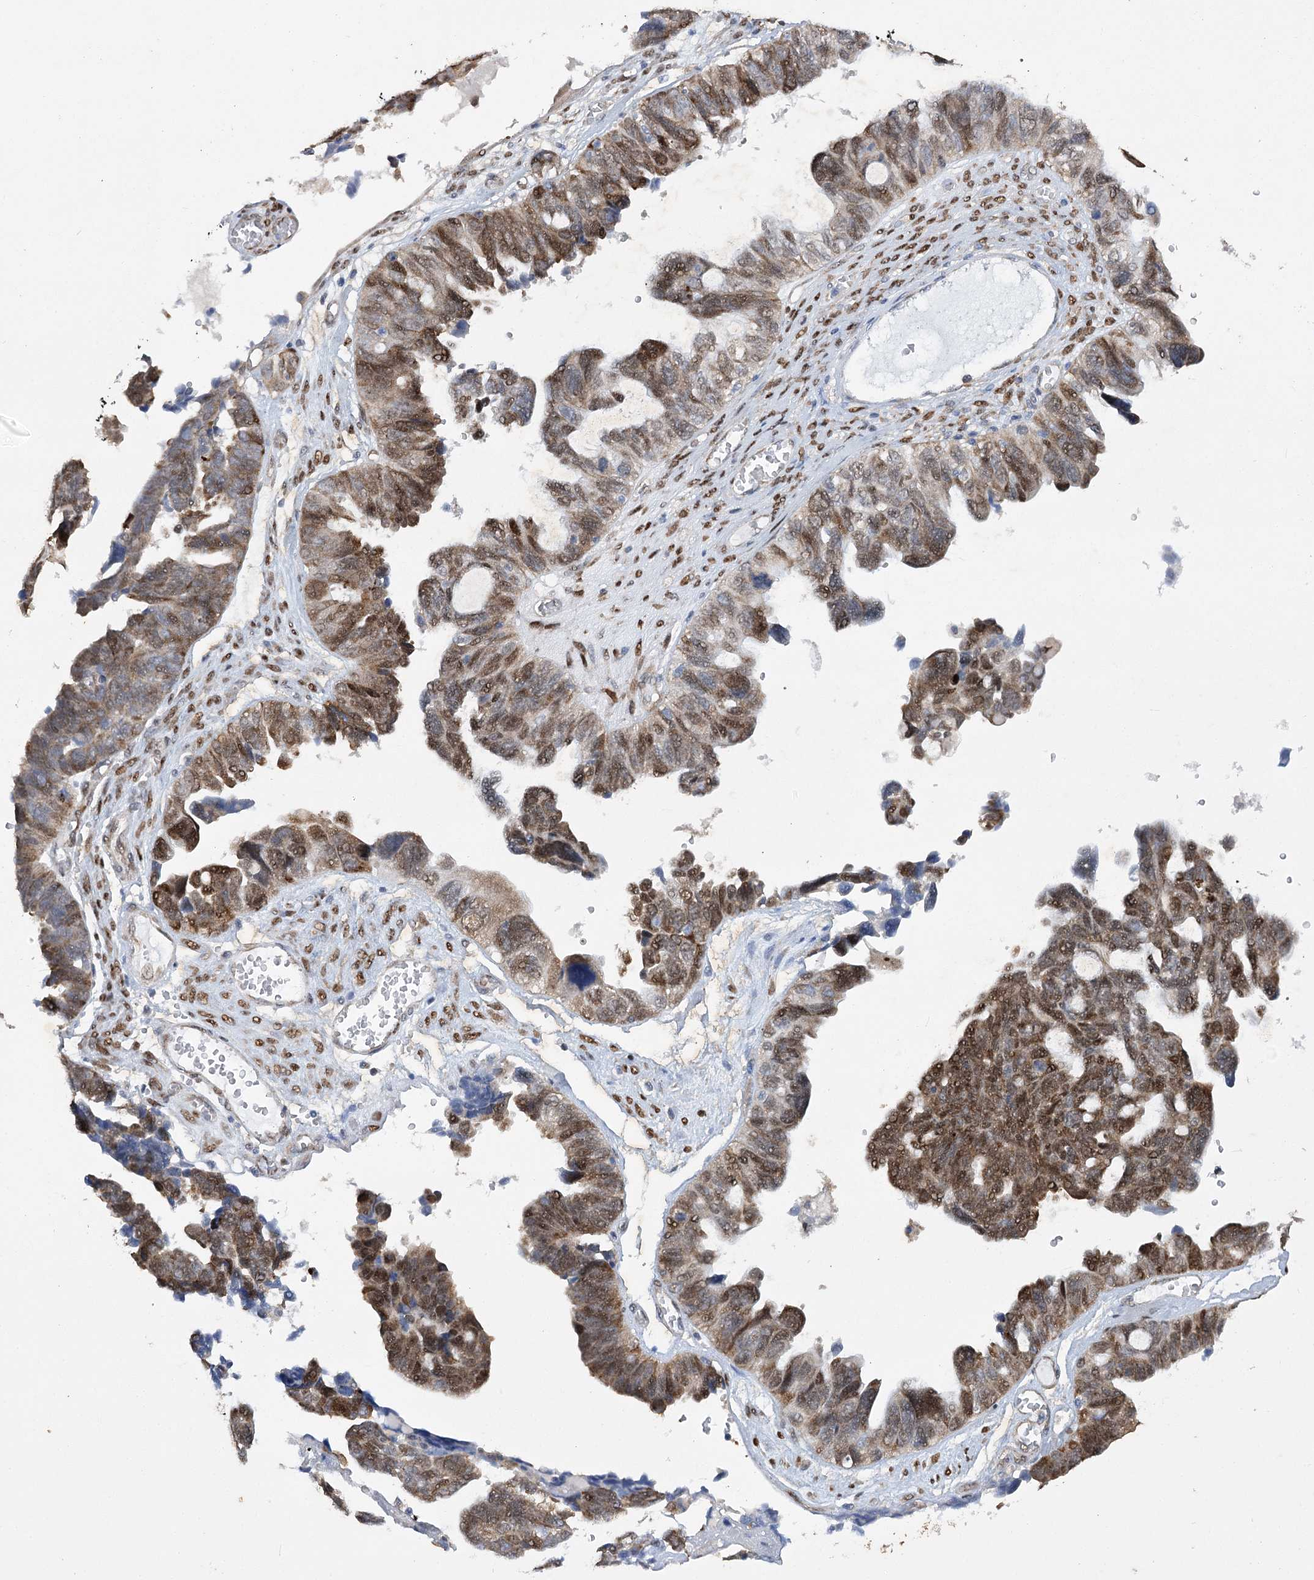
{"staining": {"intensity": "strong", "quantity": ">75%", "location": "nuclear"}, "tissue": "ovarian cancer", "cell_type": "Tumor cells", "image_type": "cancer", "snomed": [{"axis": "morphology", "description": "Cystadenocarcinoma, serous, NOS"}, {"axis": "topography", "description": "Ovary"}], "caption": "Tumor cells display high levels of strong nuclear positivity in about >75% of cells in ovarian cancer (serous cystadenocarcinoma). Nuclei are stained in blue.", "gene": "NFU1", "patient": {"sex": "female", "age": 79}}